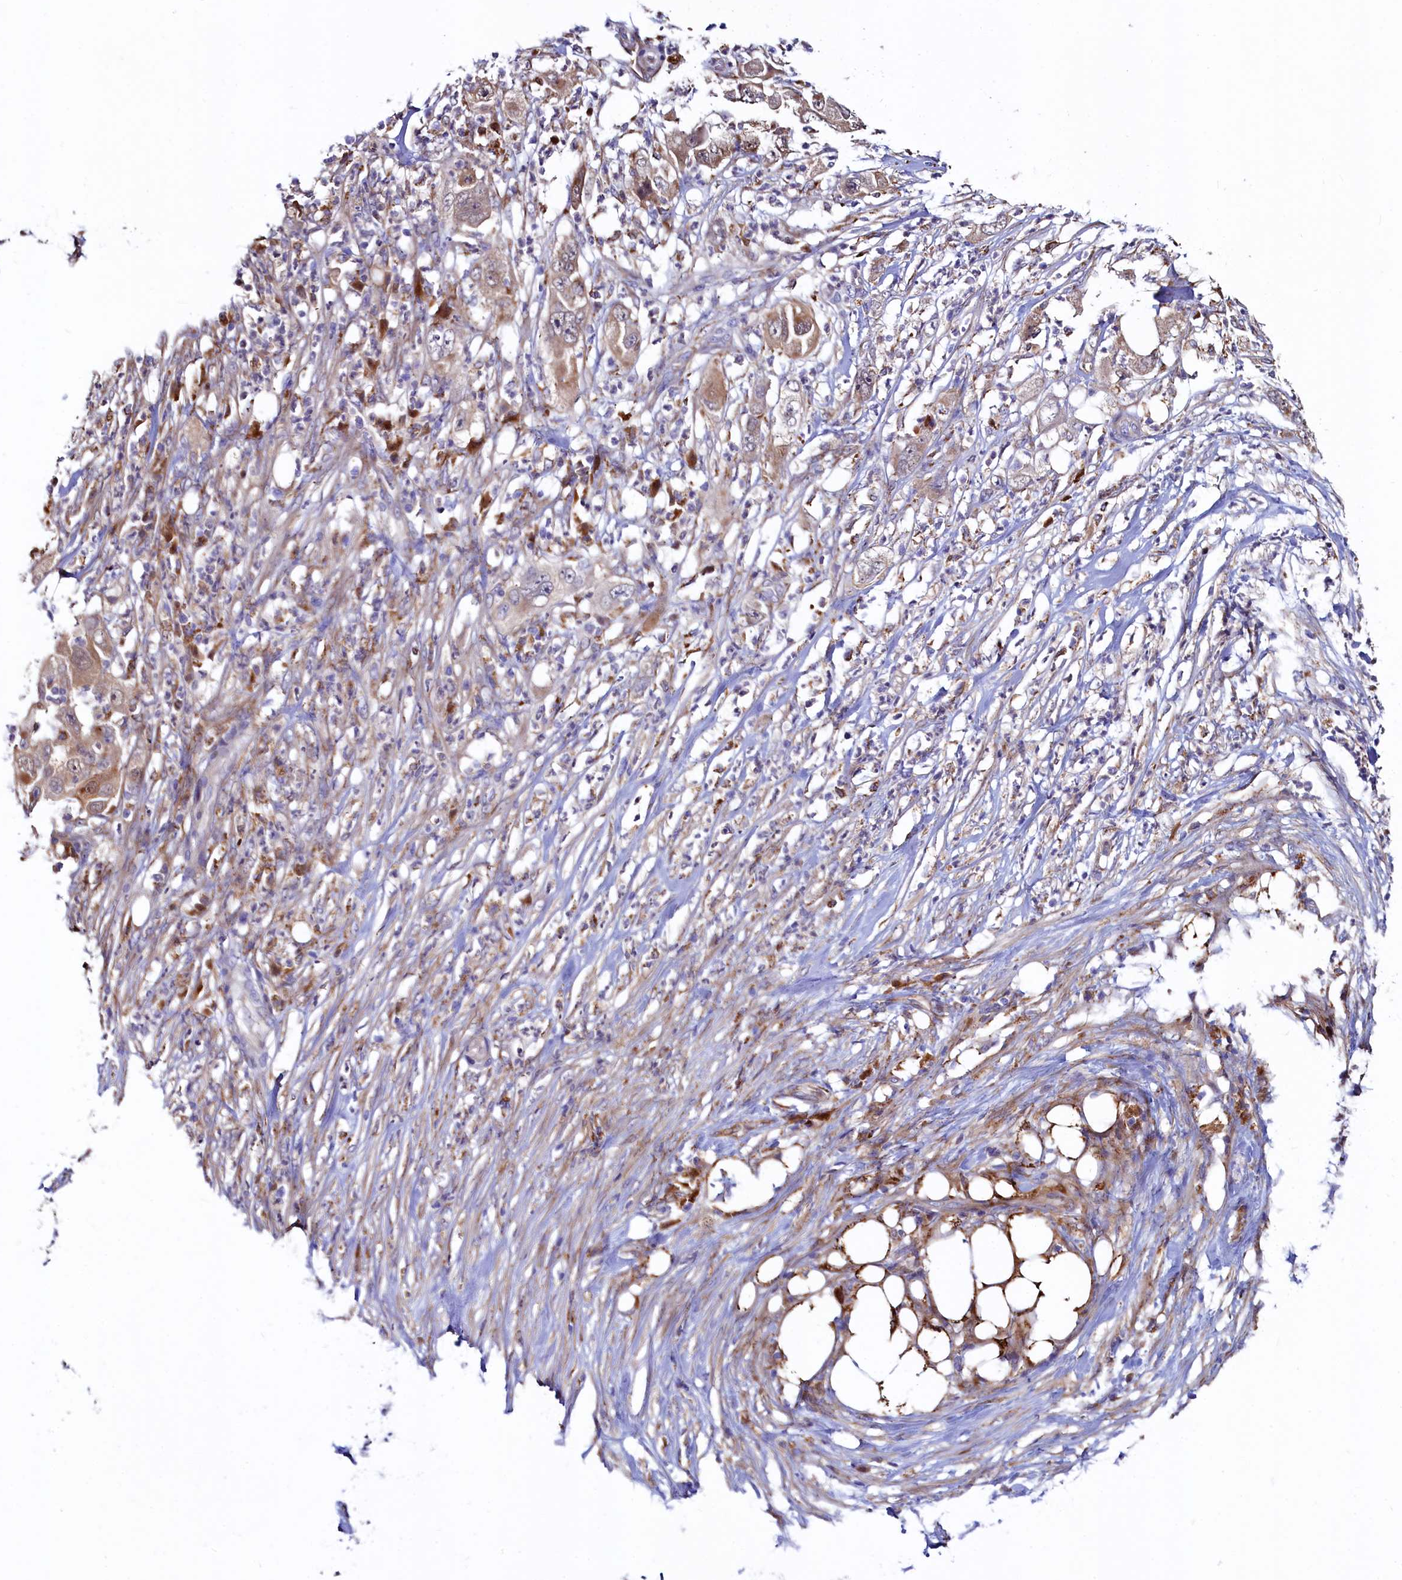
{"staining": {"intensity": "moderate", "quantity": "25%-75%", "location": "cytoplasmic/membranous"}, "tissue": "pancreatic cancer", "cell_type": "Tumor cells", "image_type": "cancer", "snomed": [{"axis": "morphology", "description": "Adenocarcinoma, NOS"}, {"axis": "topography", "description": "Pancreas"}], "caption": "A brown stain labels moderate cytoplasmic/membranous staining of a protein in adenocarcinoma (pancreatic) tumor cells. The protein of interest is shown in brown color, while the nuclei are stained blue.", "gene": "ASTE1", "patient": {"sex": "female", "age": 78}}